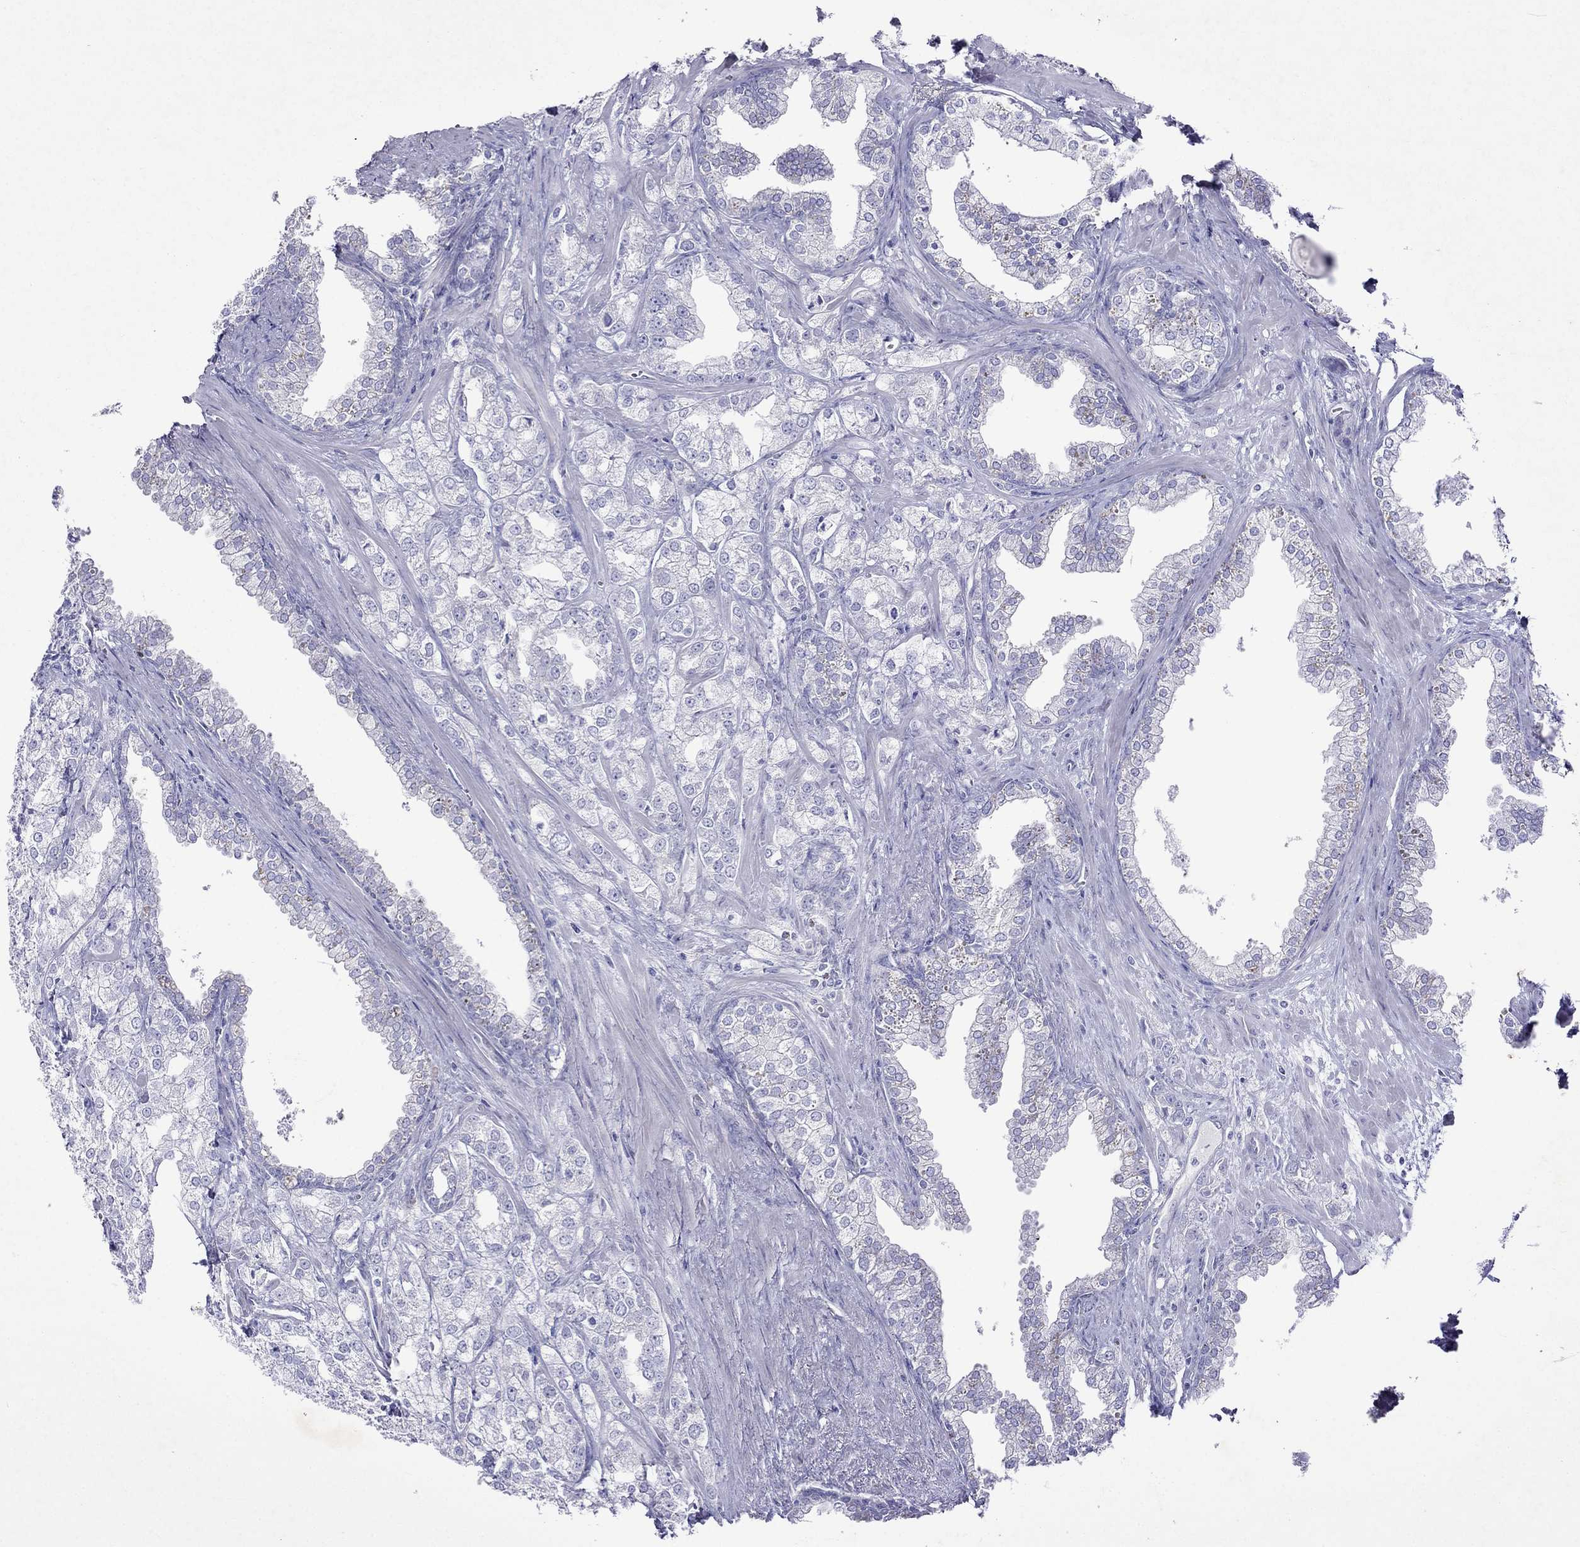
{"staining": {"intensity": "negative", "quantity": "none", "location": "none"}, "tissue": "prostate cancer", "cell_type": "Tumor cells", "image_type": "cancer", "snomed": [{"axis": "morphology", "description": "Adenocarcinoma, NOS"}, {"axis": "topography", "description": "Prostate"}], "caption": "An image of adenocarcinoma (prostate) stained for a protein reveals no brown staining in tumor cells.", "gene": "TDRD1", "patient": {"sex": "male", "age": 70}}